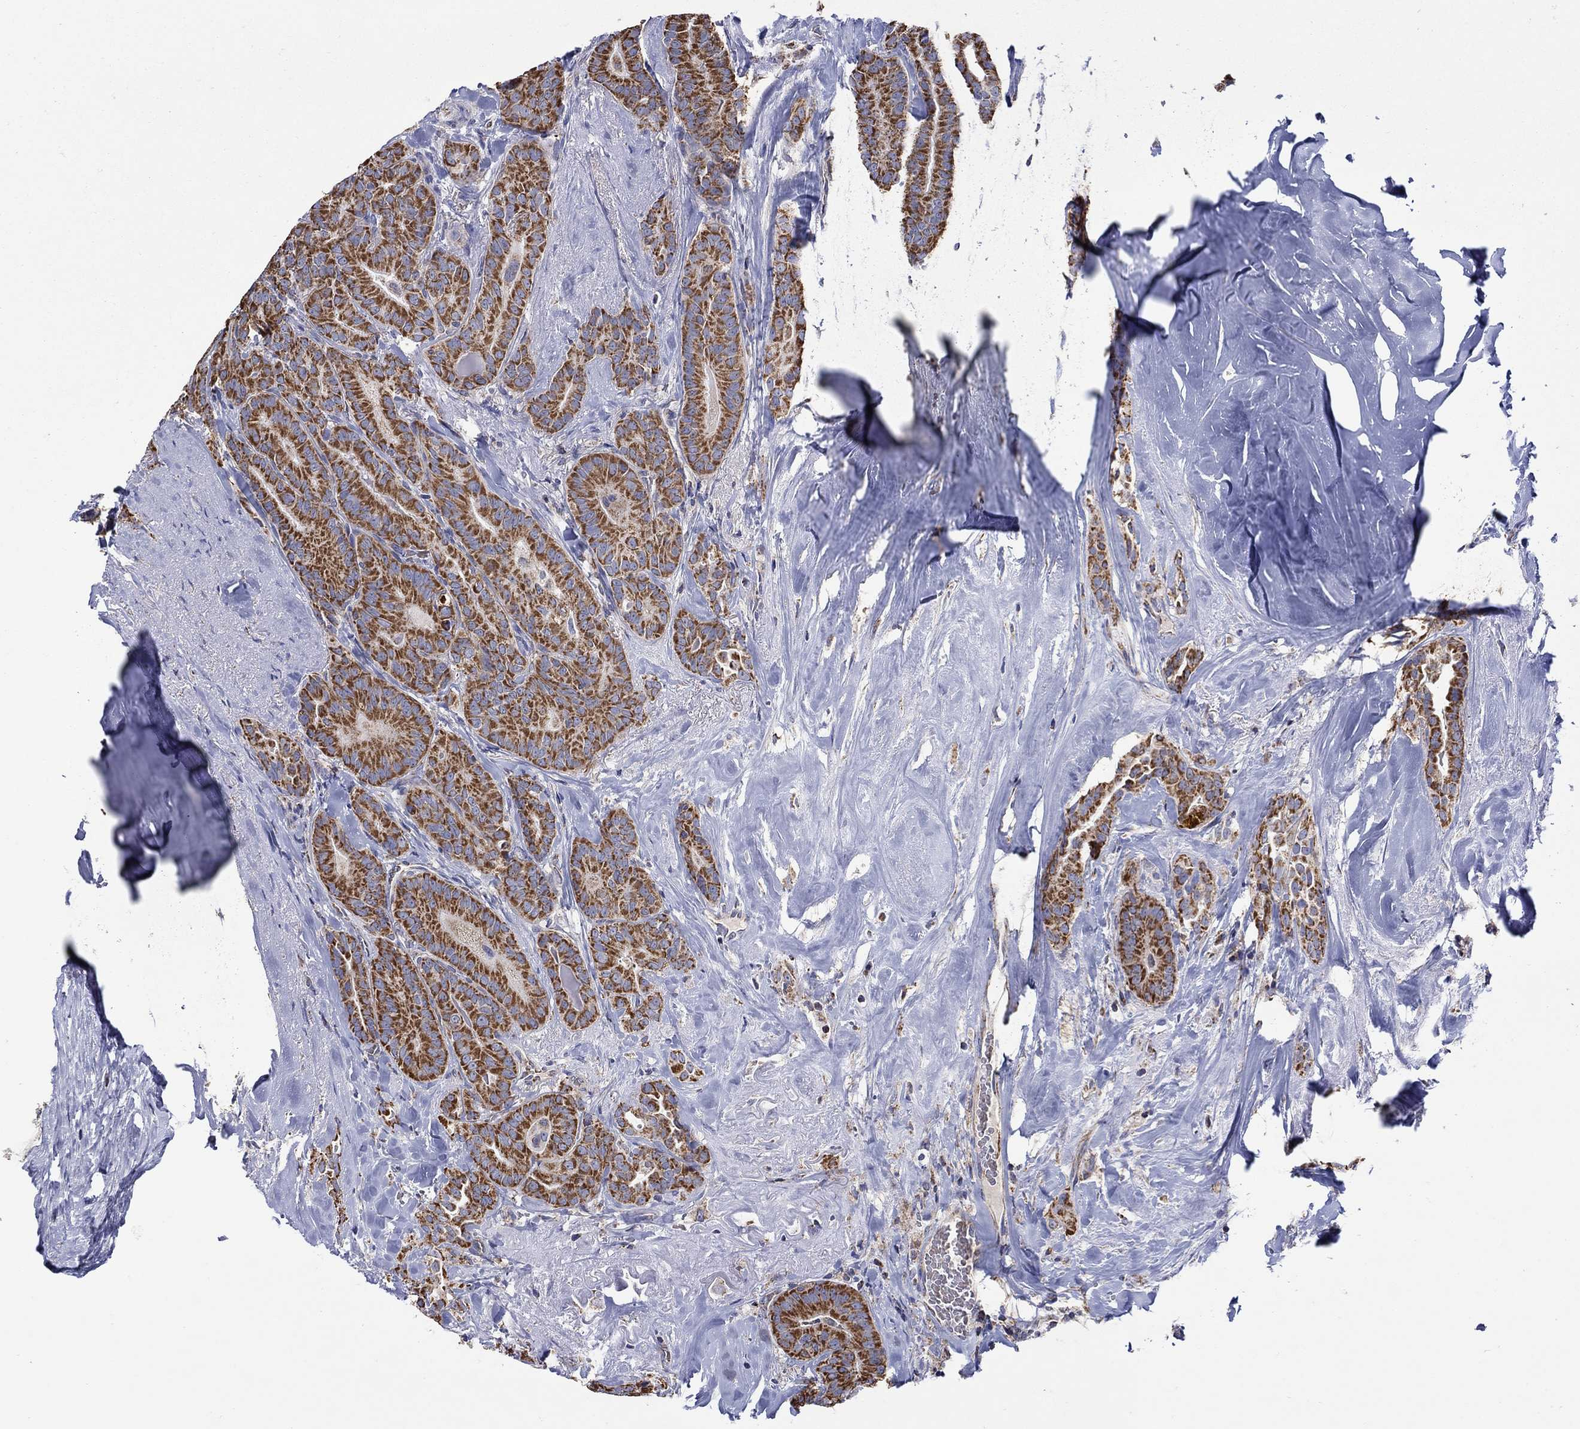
{"staining": {"intensity": "strong", "quantity": ">75%", "location": "cytoplasmic/membranous"}, "tissue": "thyroid cancer", "cell_type": "Tumor cells", "image_type": "cancer", "snomed": [{"axis": "morphology", "description": "Papillary adenocarcinoma, NOS"}, {"axis": "topography", "description": "Thyroid gland"}], "caption": "The histopathology image shows a brown stain indicating the presence of a protein in the cytoplasmic/membranous of tumor cells in thyroid cancer (papillary adenocarcinoma).", "gene": "HPS5", "patient": {"sex": "male", "age": 61}}